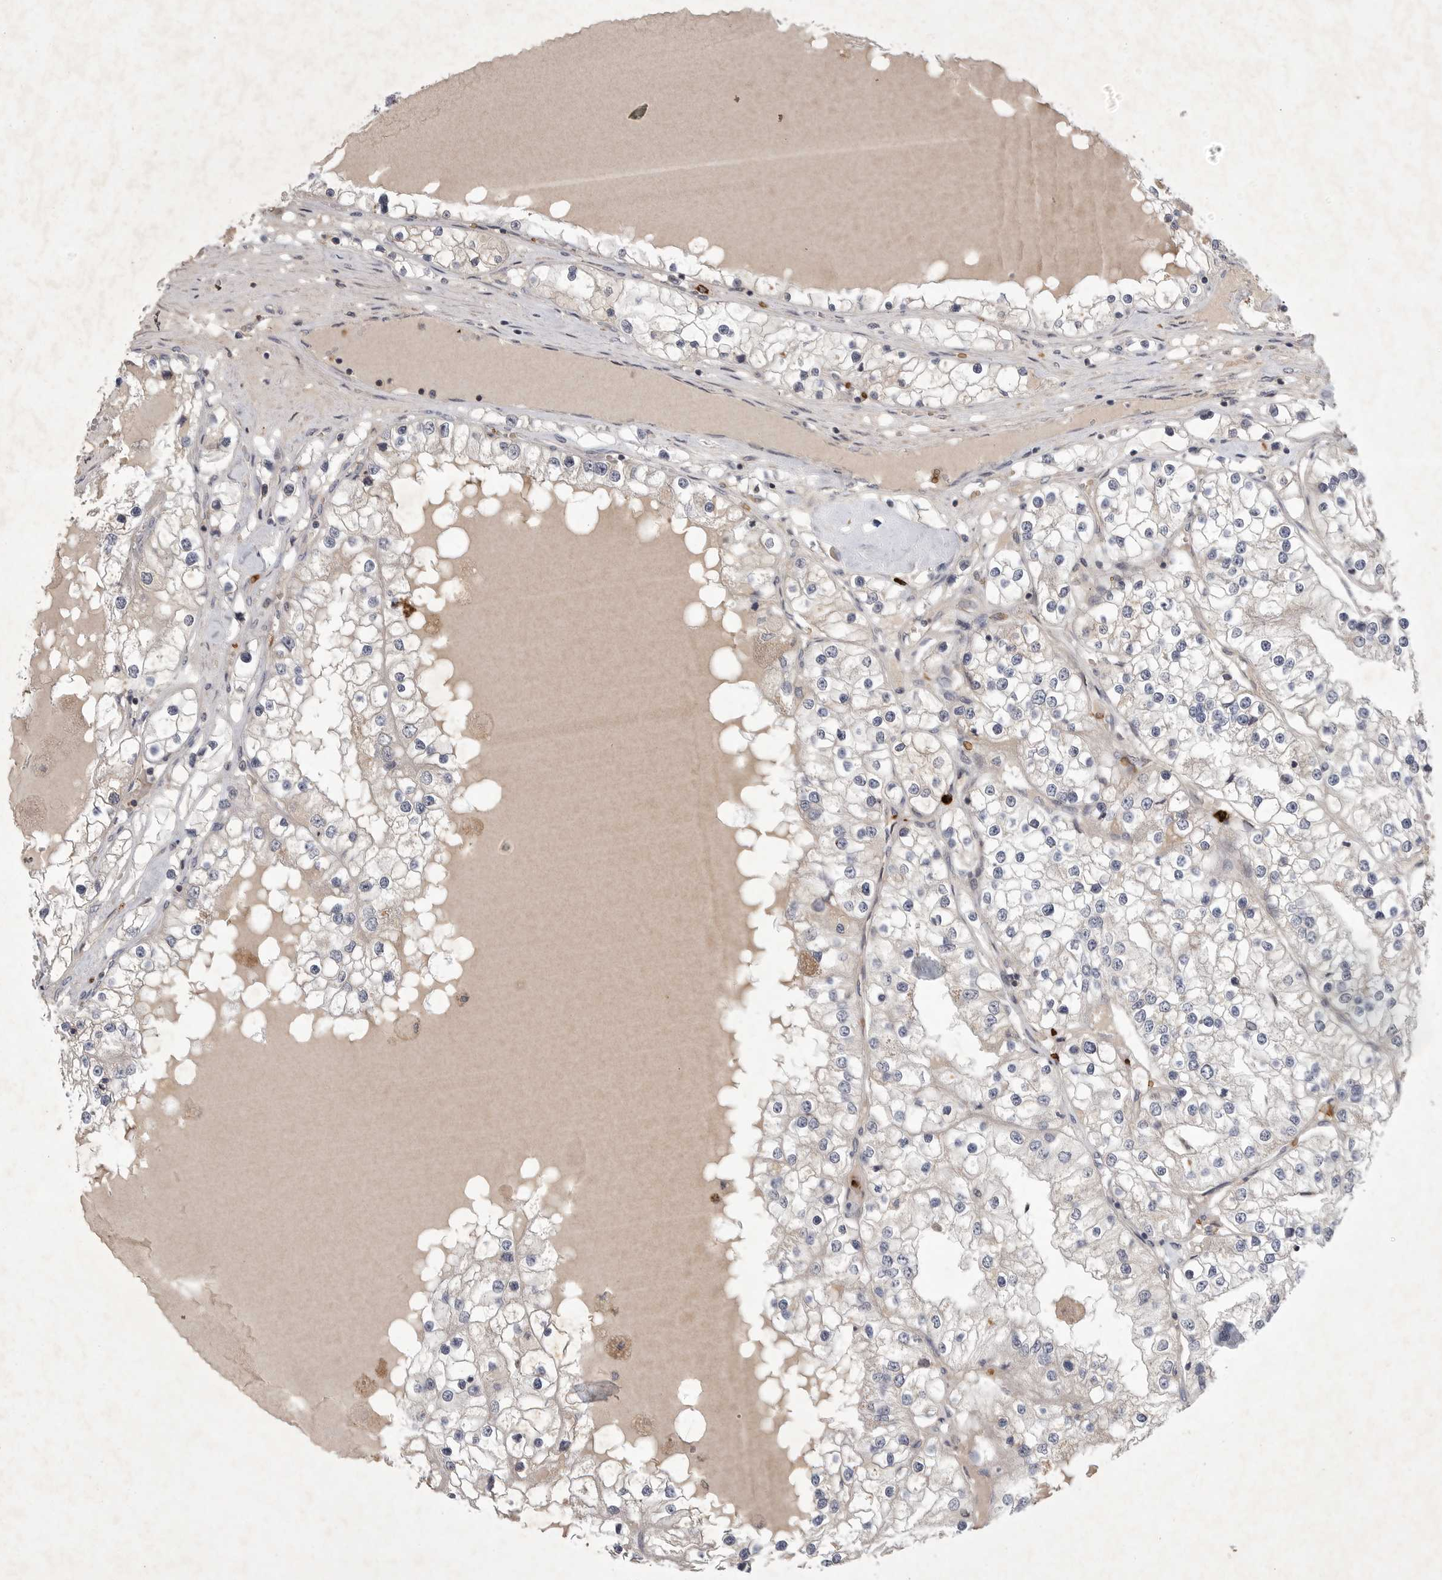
{"staining": {"intensity": "negative", "quantity": "none", "location": "none"}, "tissue": "renal cancer", "cell_type": "Tumor cells", "image_type": "cancer", "snomed": [{"axis": "morphology", "description": "Adenocarcinoma, NOS"}, {"axis": "topography", "description": "Kidney"}], "caption": "Image shows no significant protein positivity in tumor cells of renal cancer.", "gene": "UBE3D", "patient": {"sex": "male", "age": 68}}